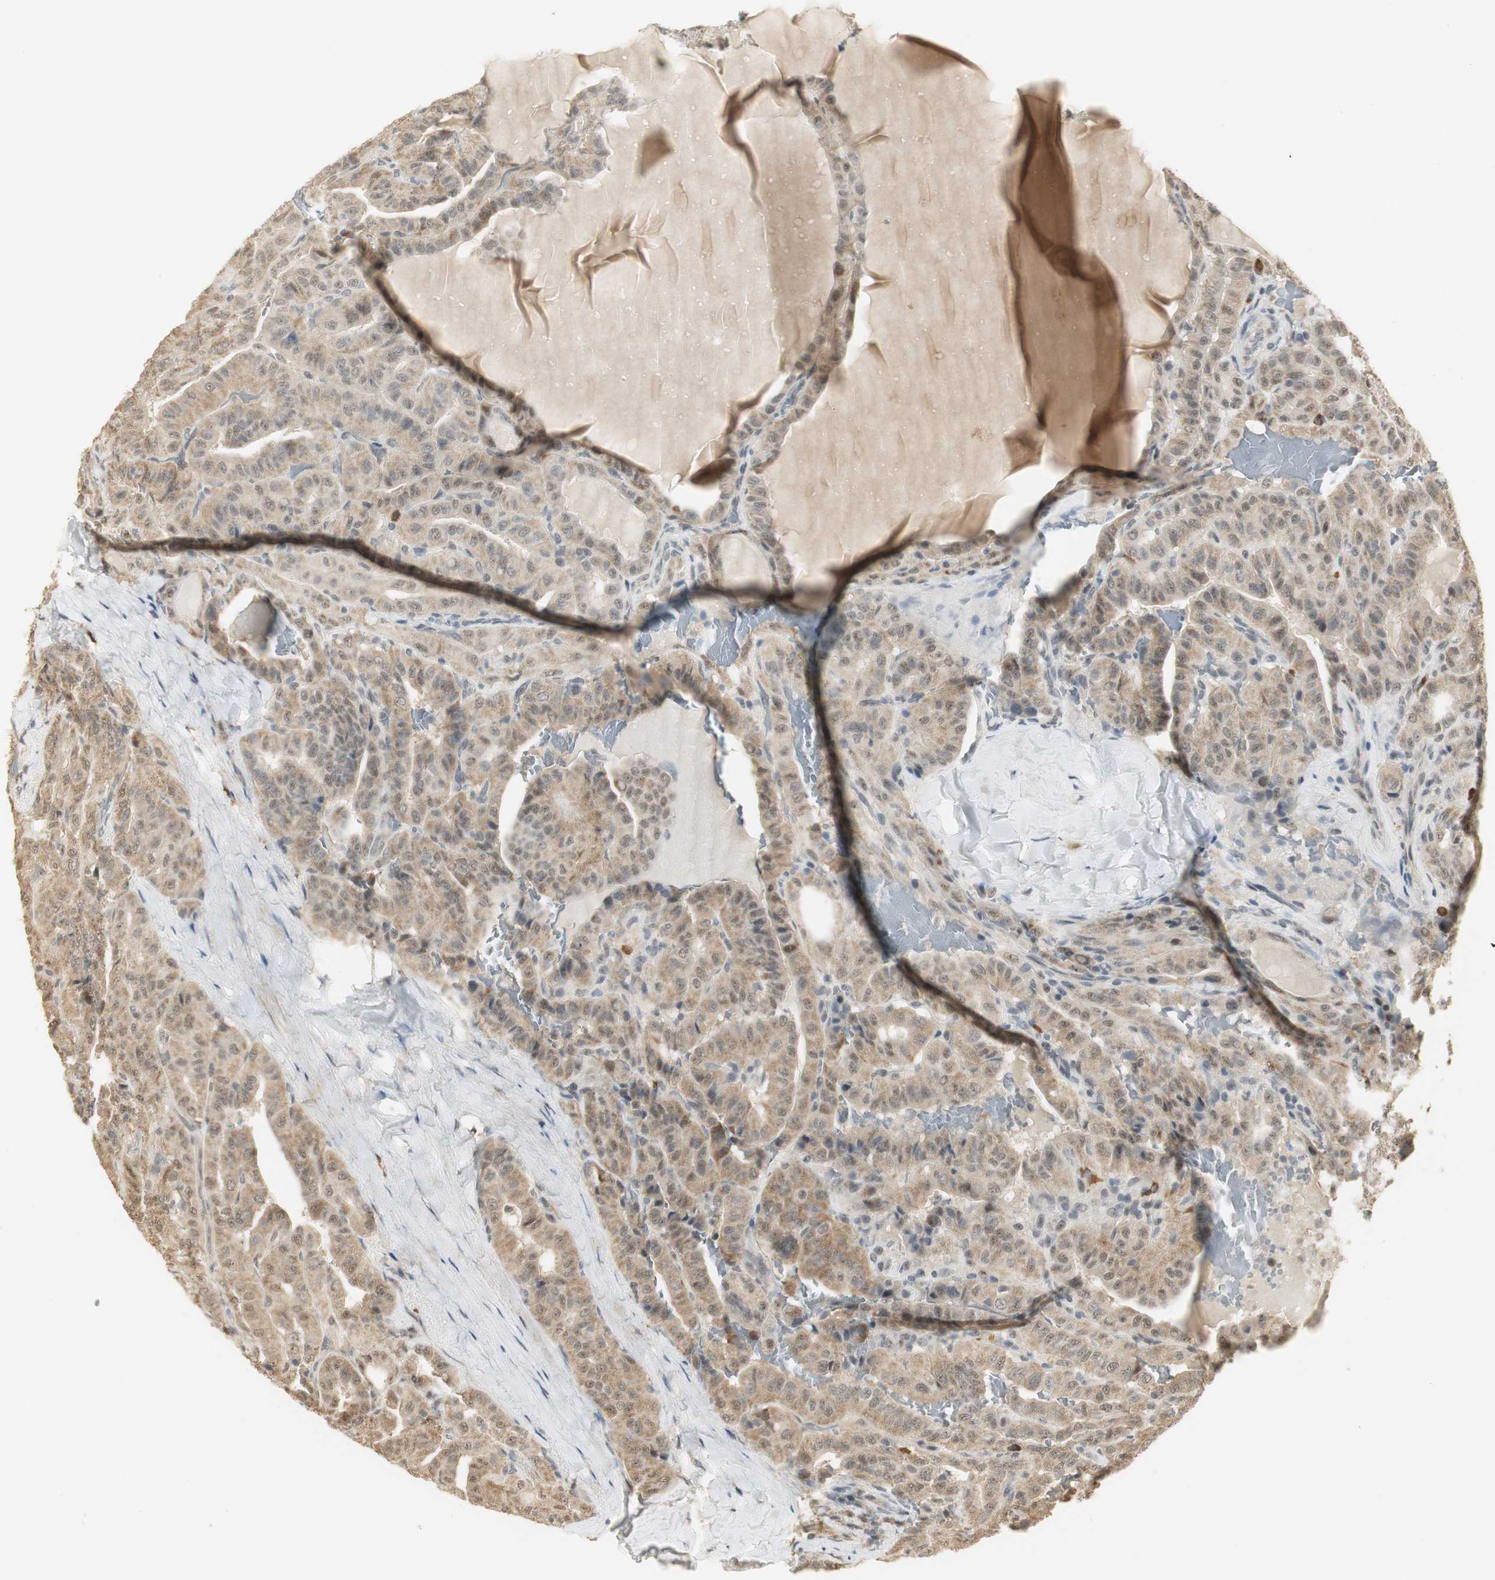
{"staining": {"intensity": "weak", "quantity": ">75%", "location": "cytoplasmic/membranous"}, "tissue": "thyroid cancer", "cell_type": "Tumor cells", "image_type": "cancer", "snomed": [{"axis": "morphology", "description": "Papillary adenocarcinoma, NOS"}, {"axis": "topography", "description": "Thyroid gland"}], "caption": "Tumor cells demonstrate low levels of weak cytoplasmic/membranous staining in approximately >75% of cells in human thyroid papillary adenocarcinoma.", "gene": "ELOA", "patient": {"sex": "male", "age": 77}}